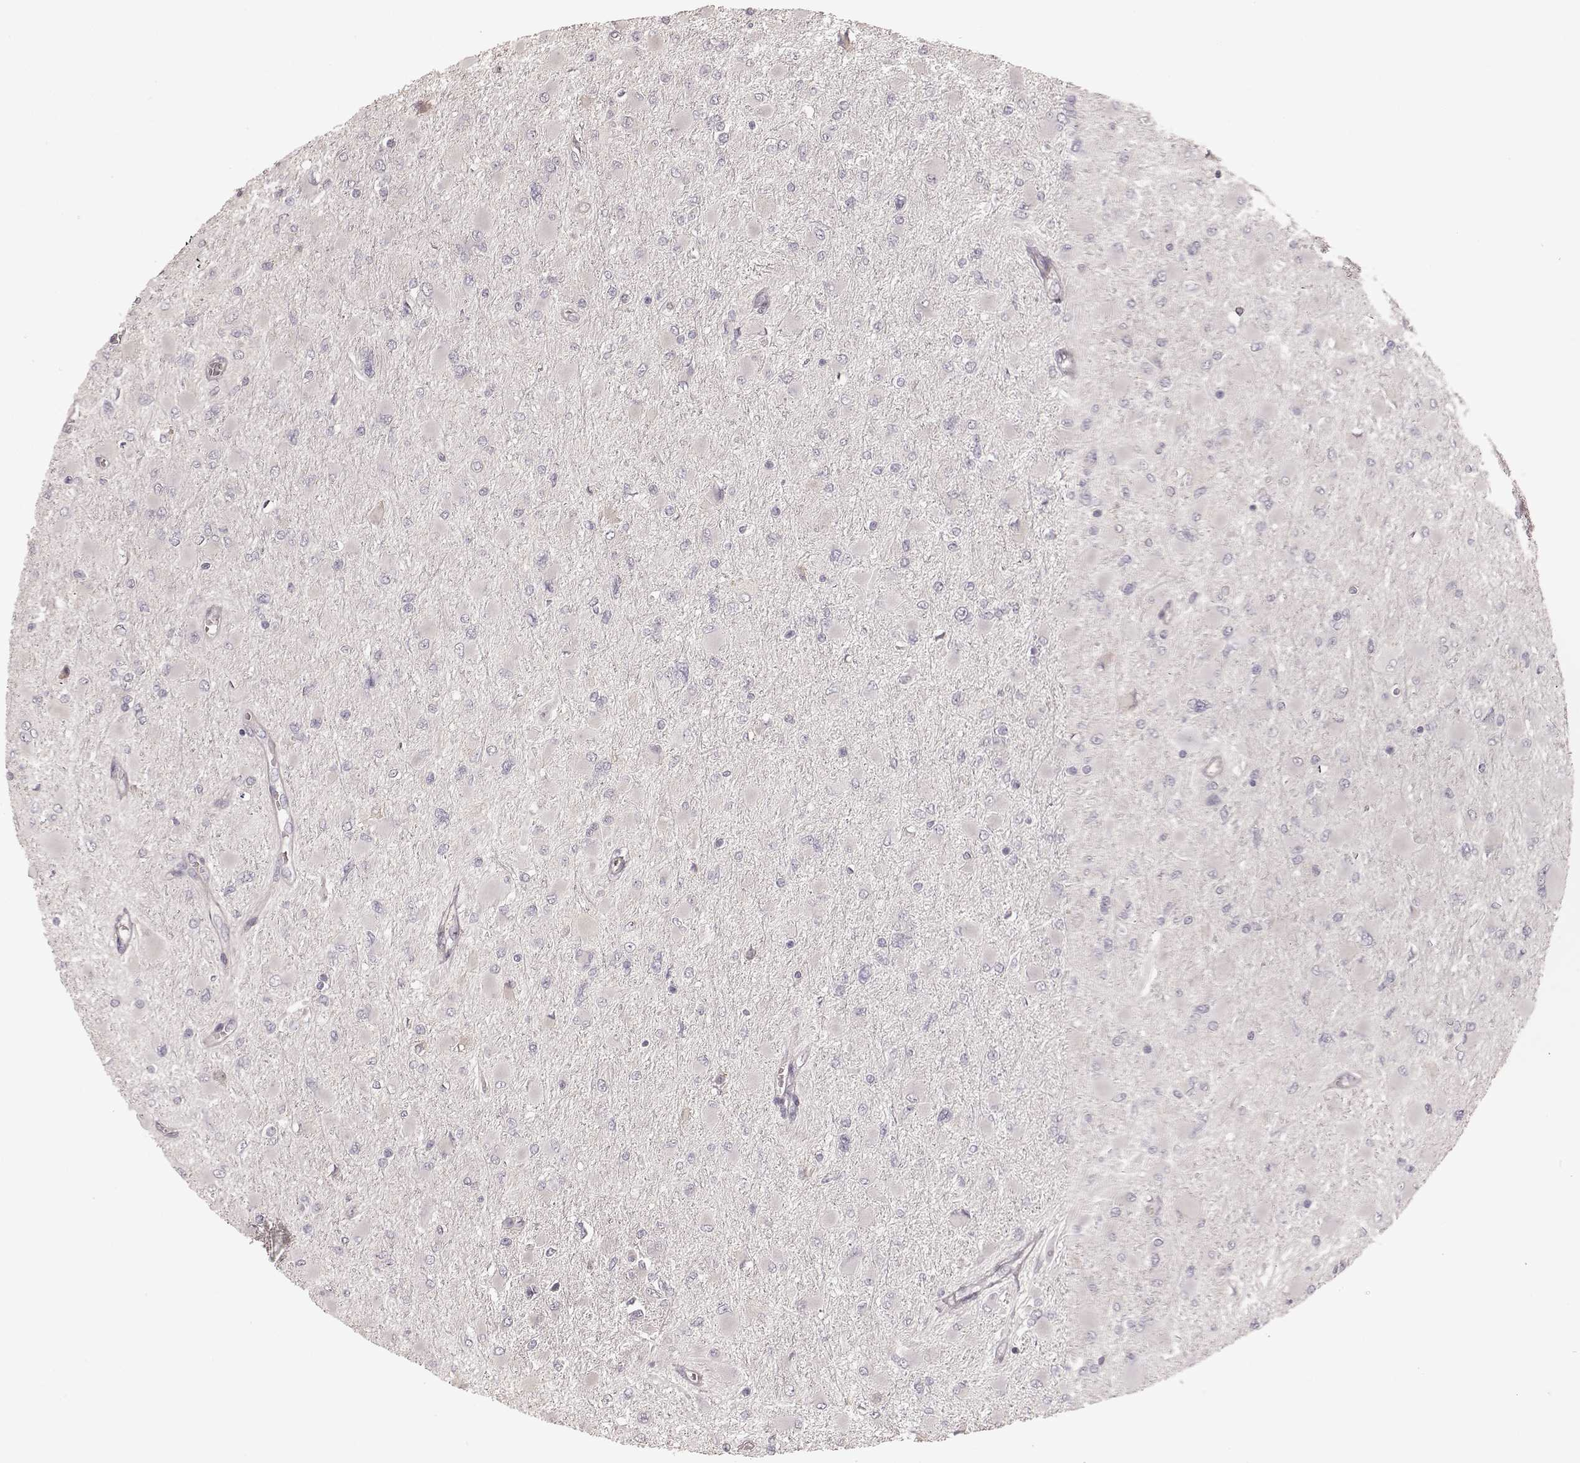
{"staining": {"intensity": "negative", "quantity": "none", "location": "none"}, "tissue": "glioma", "cell_type": "Tumor cells", "image_type": "cancer", "snomed": [{"axis": "morphology", "description": "Glioma, malignant, High grade"}, {"axis": "topography", "description": "Cerebral cortex"}], "caption": "Immunohistochemistry of malignant high-grade glioma demonstrates no expression in tumor cells.", "gene": "KCNJ9", "patient": {"sex": "female", "age": 36}}